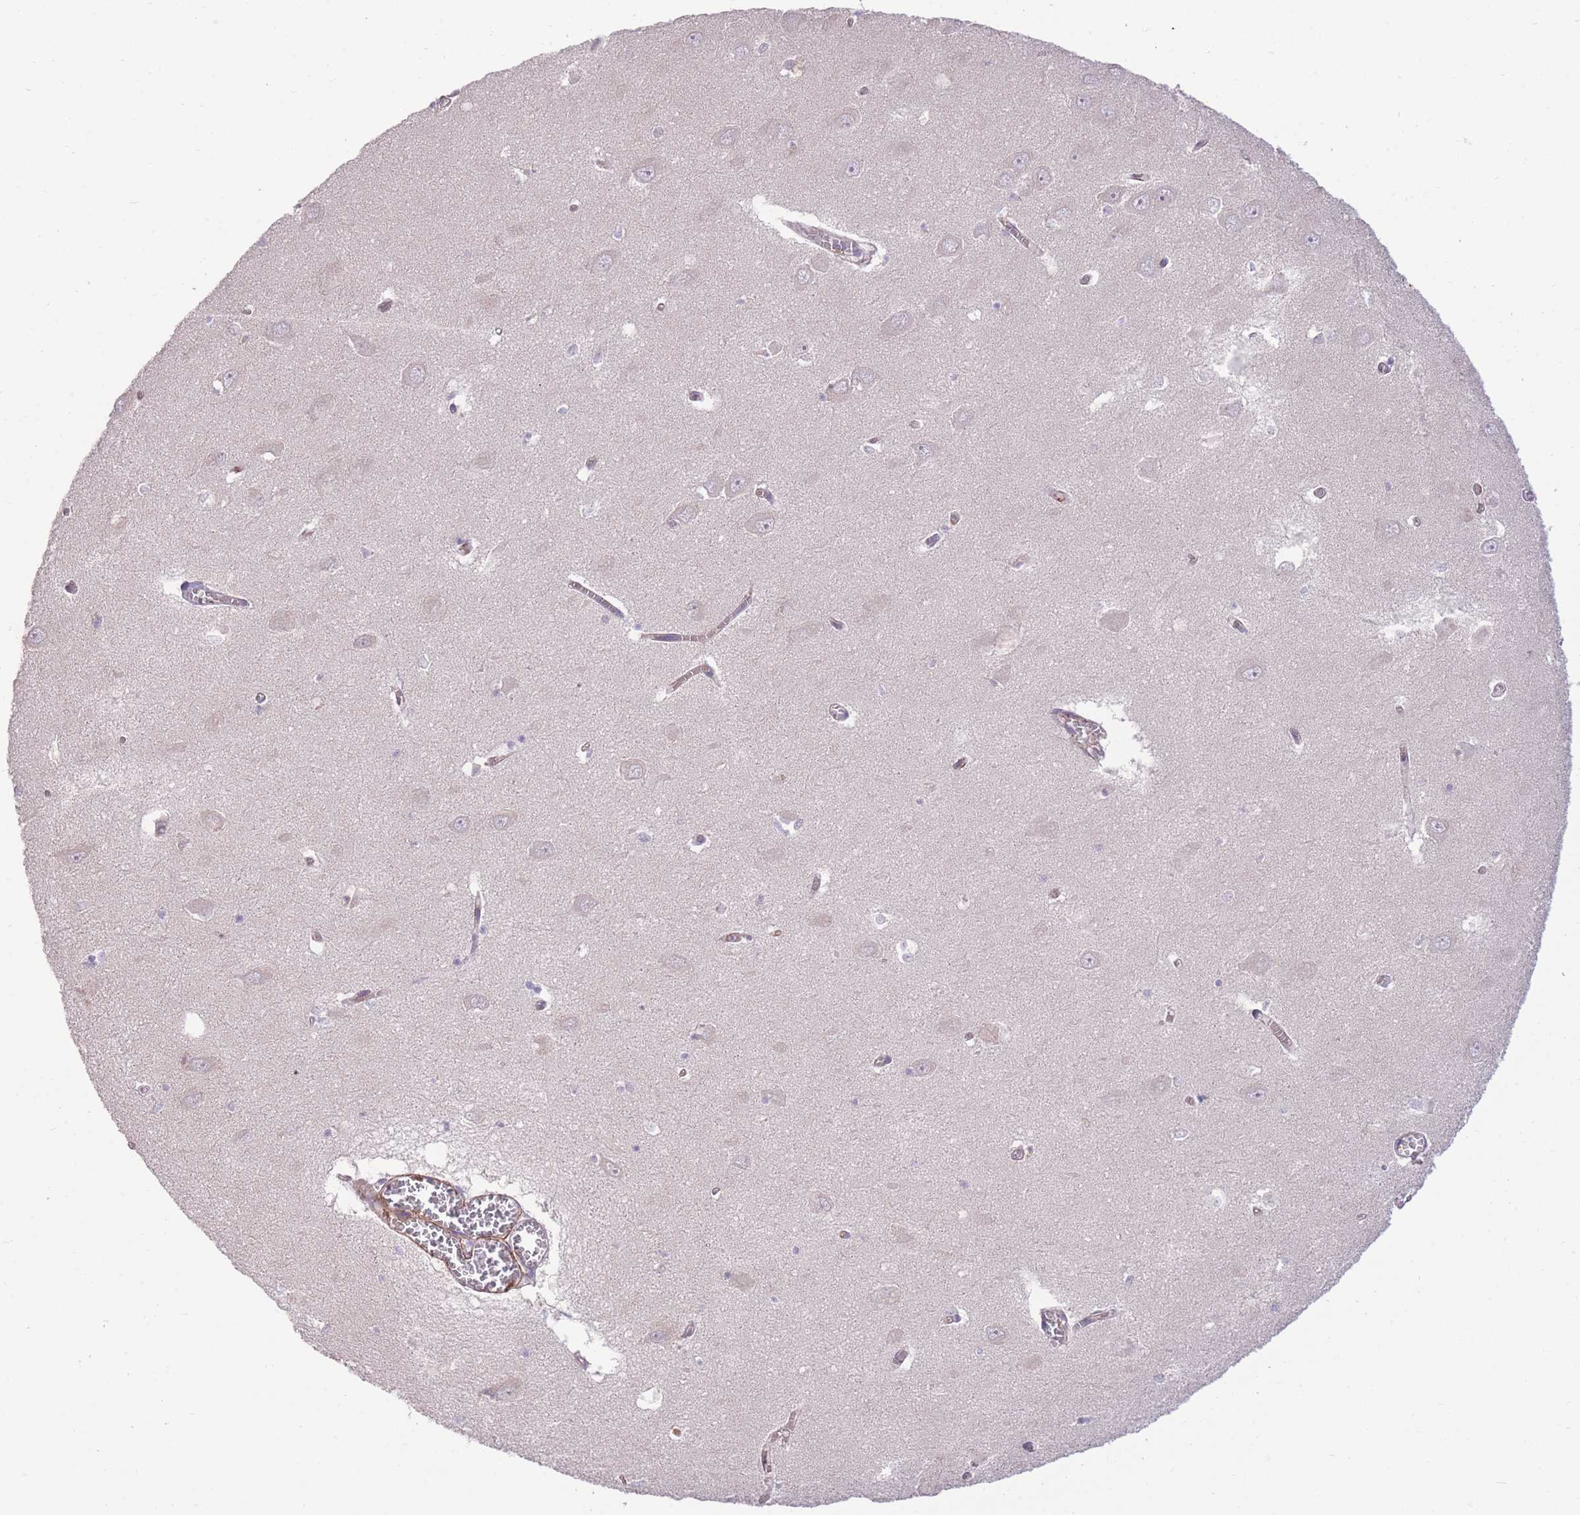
{"staining": {"intensity": "negative", "quantity": "none", "location": "none"}, "tissue": "hippocampus", "cell_type": "Glial cells", "image_type": "normal", "snomed": [{"axis": "morphology", "description": "Normal tissue, NOS"}, {"axis": "topography", "description": "Hippocampus"}], "caption": "This is an immunohistochemistry image of normal human hippocampus. There is no staining in glial cells.", "gene": "RGS11", "patient": {"sex": "male", "age": 70}}